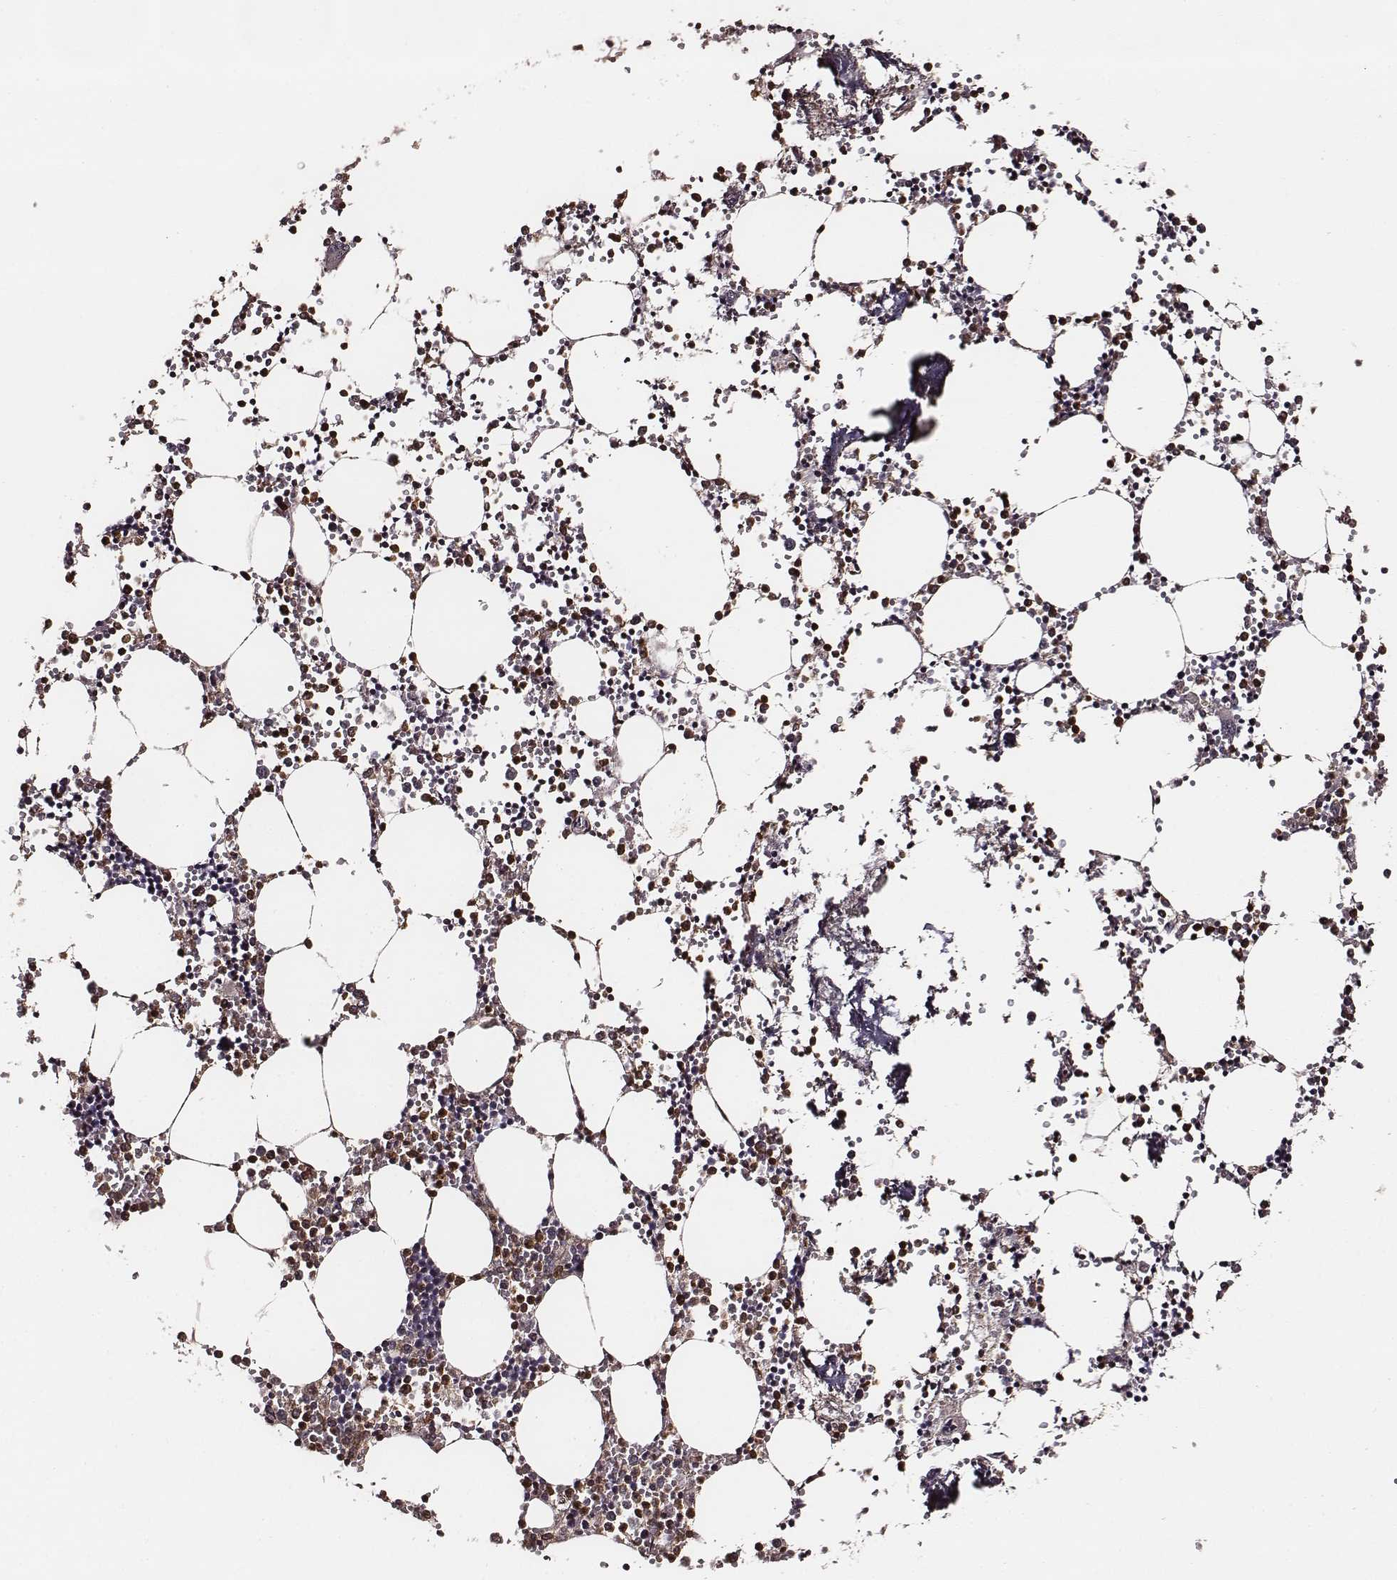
{"staining": {"intensity": "moderate", "quantity": "25%-75%", "location": "cytoplasmic/membranous"}, "tissue": "bone marrow", "cell_type": "Hematopoietic cells", "image_type": "normal", "snomed": [{"axis": "morphology", "description": "Normal tissue, NOS"}, {"axis": "topography", "description": "Bone marrow"}], "caption": "Immunohistochemistry photomicrograph of unremarkable bone marrow stained for a protein (brown), which exhibits medium levels of moderate cytoplasmic/membranous staining in approximately 25%-75% of hematopoietic cells.", "gene": "VPS26A", "patient": {"sex": "male", "age": 54}}